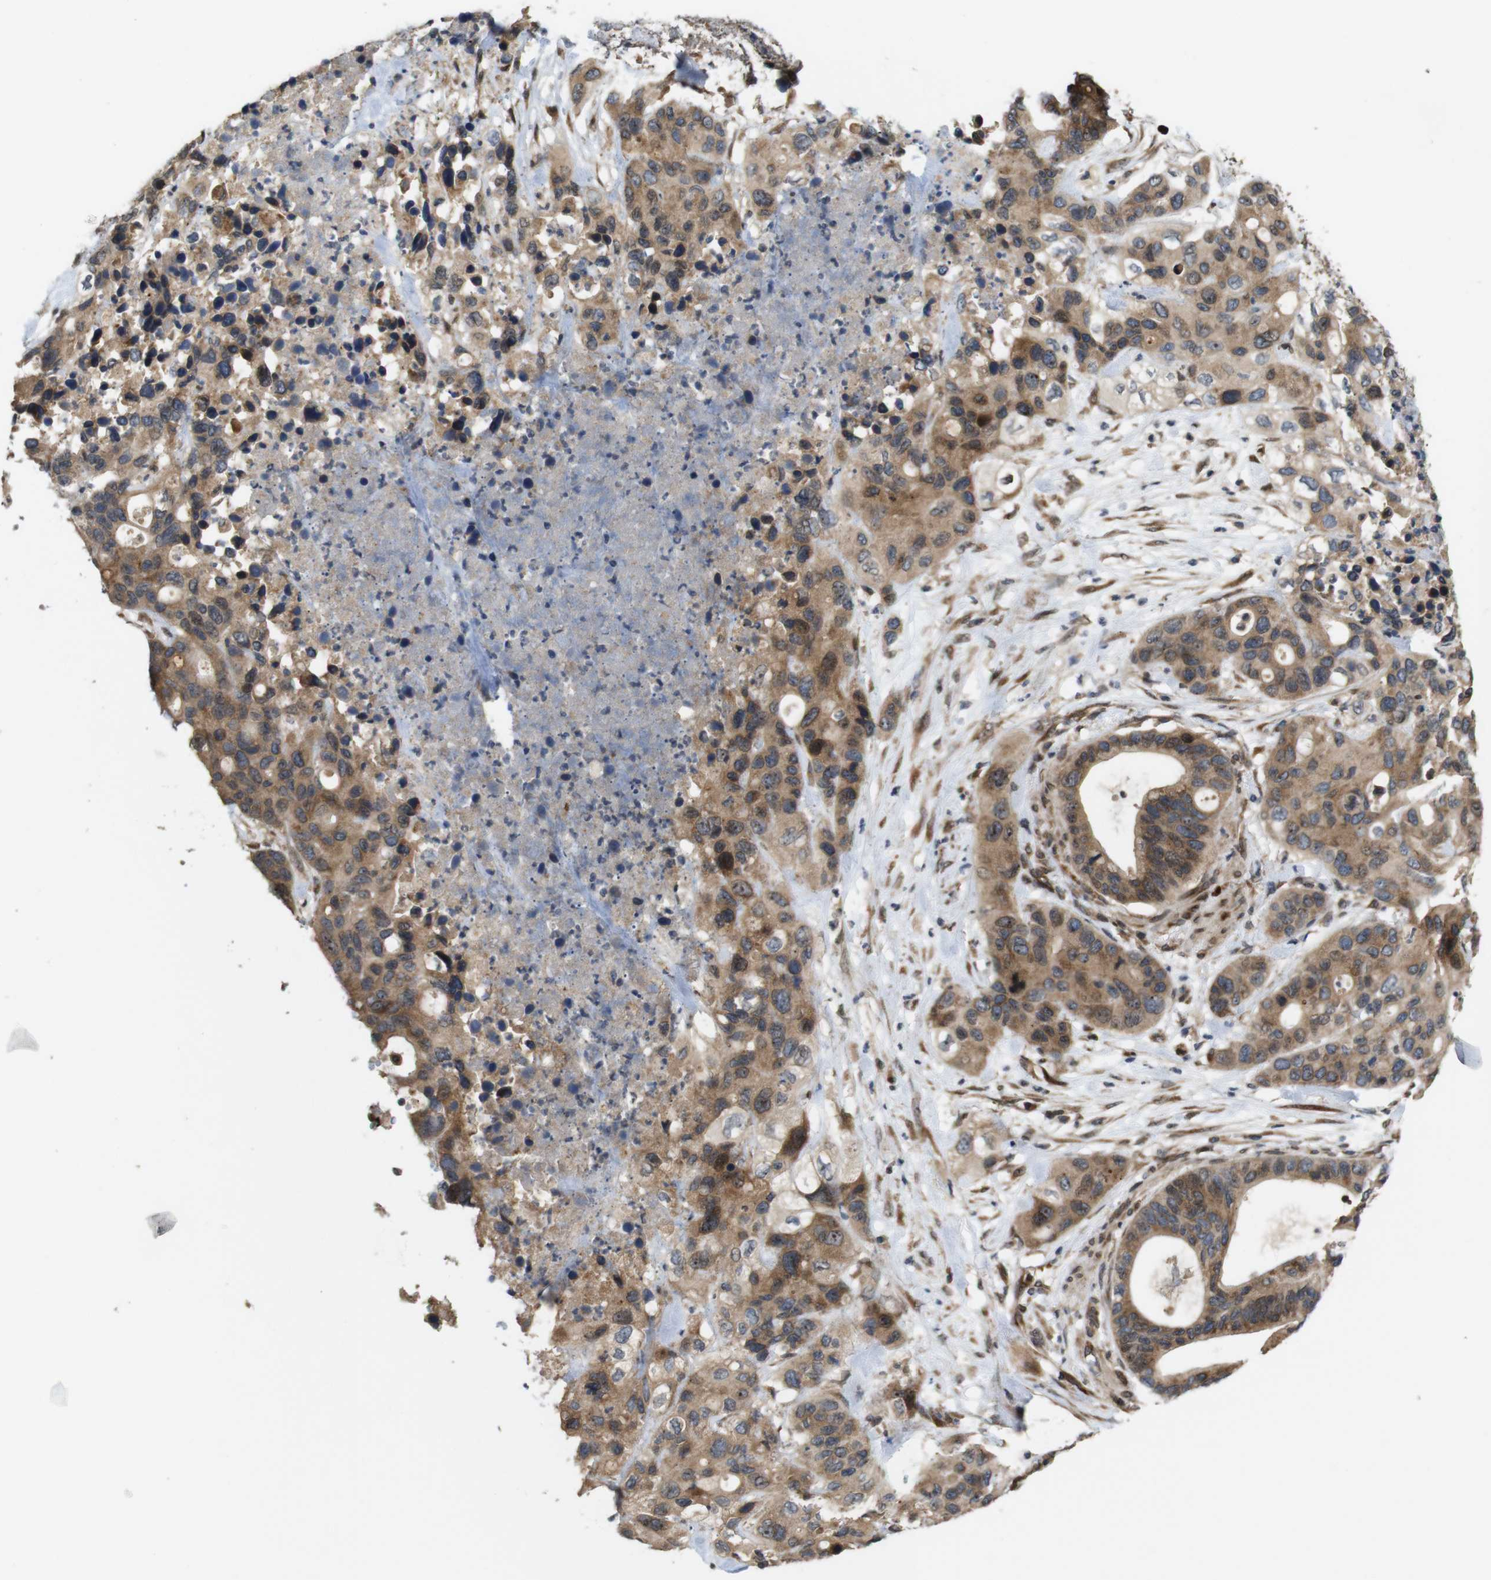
{"staining": {"intensity": "moderate", "quantity": ">75%", "location": "cytoplasmic/membranous,nuclear"}, "tissue": "pancreatic cancer", "cell_type": "Tumor cells", "image_type": "cancer", "snomed": [{"axis": "morphology", "description": "Adenocarcinoma, NOS"}, {"axis": "topography", "description": "Pancreas"}], "caption": "High-magnification brightfield microscopy of pancreatic adenocarcinoma stained with DAB (brown) and counterstained with hematoxylin (blue). tumor cells exhibit moderate cytoplasmic/membranous and nuclear positivity is appreciated in approximately>75% of cells.", "gene": "EFCAB14", "patient": {"sex": "female", "age": 71}}